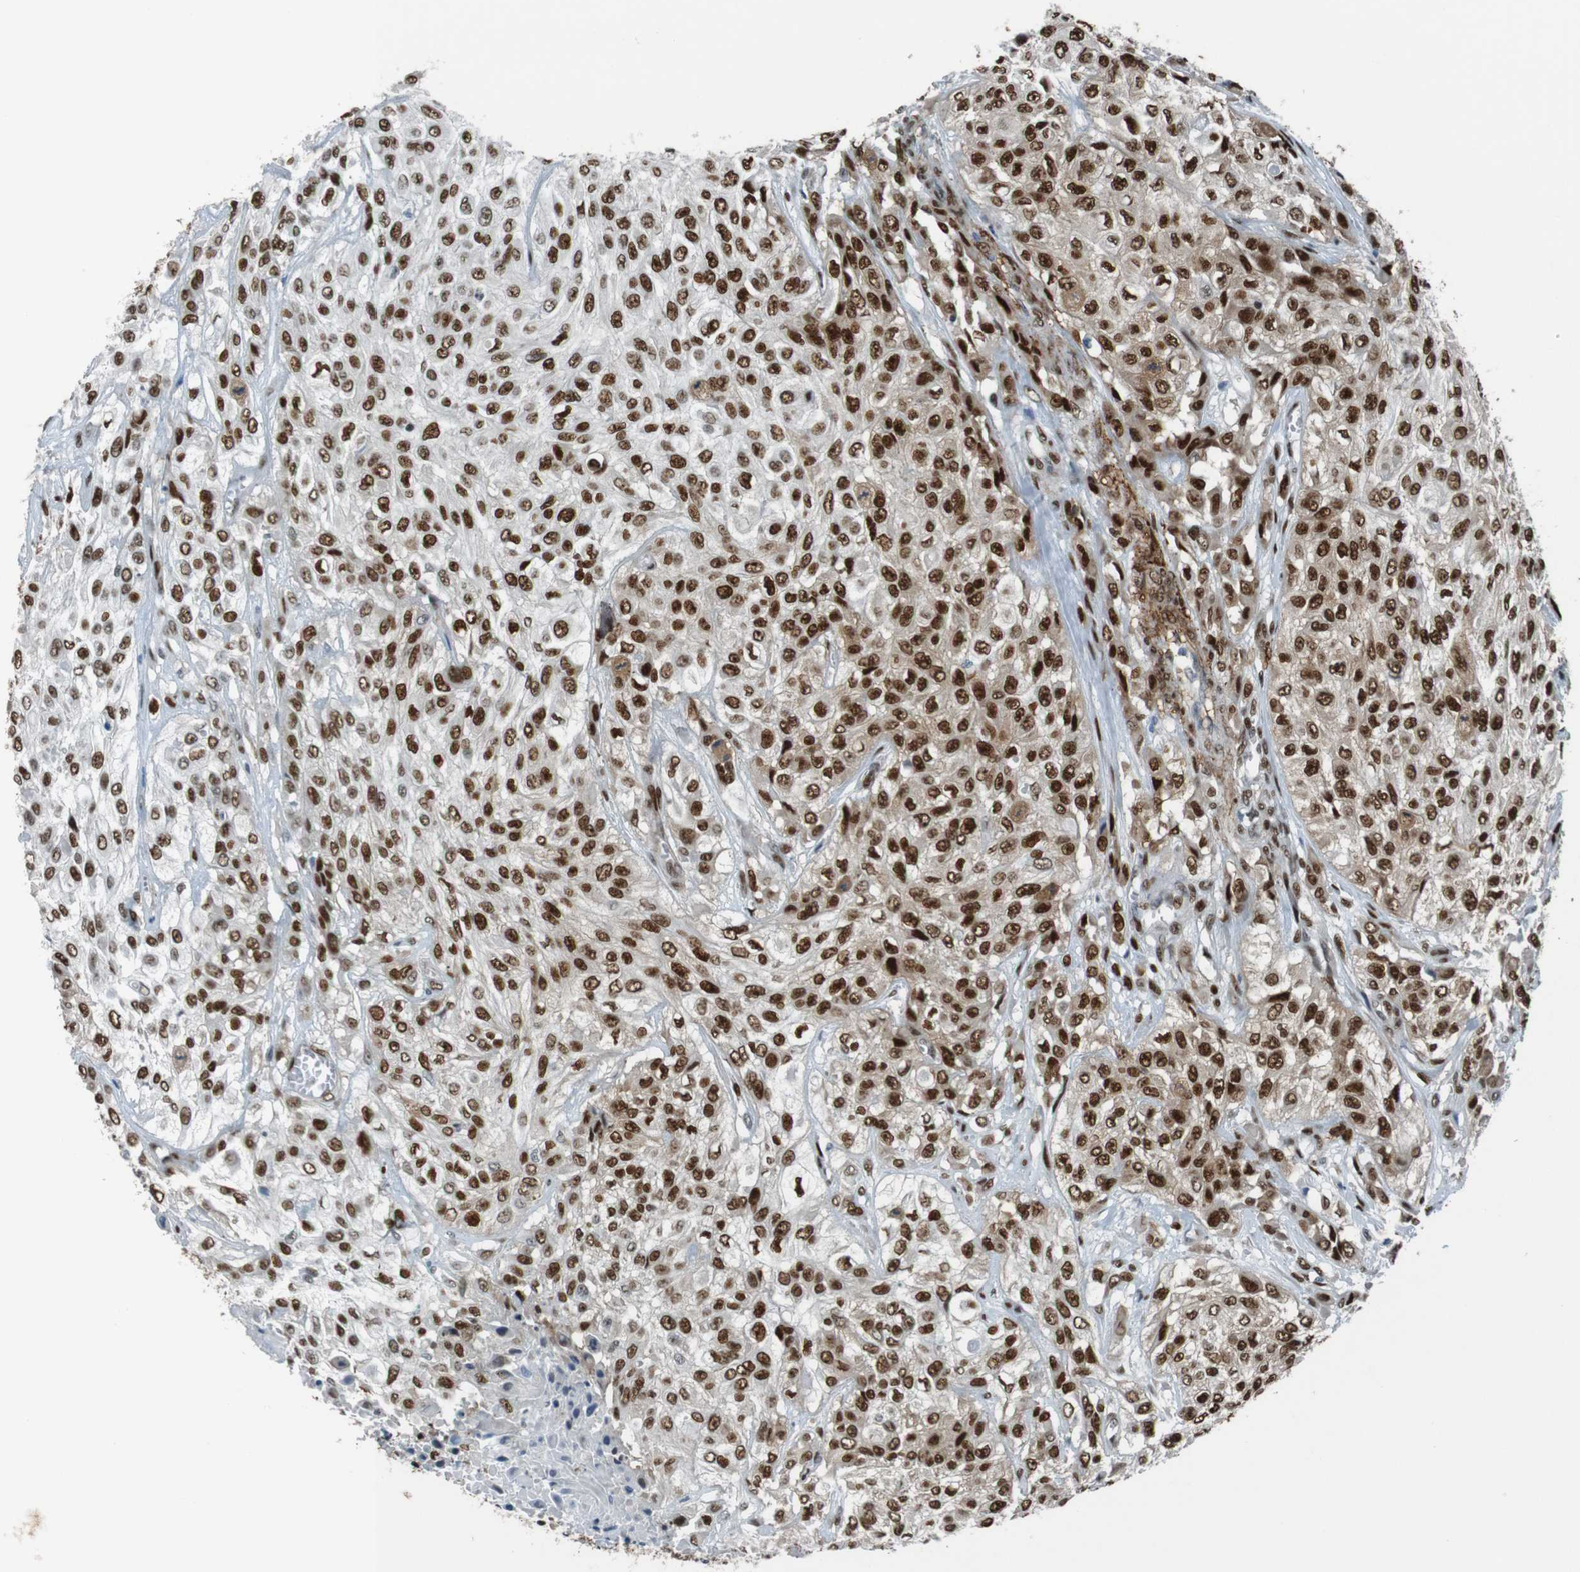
{"staining": {"intensity": "strong", "quantity": ">75%", "location": "cytoplasmic/membranous,nuclear"}, "tissue": "urothelial cancer", "cell_type": "Tumor cells", "image_type": "cancer", "snomed": [{"axis": "morphology", "description": "Urothelial carcinoma, High grade"}, {"axis": "topography", "description": "Urinary bladder"}], "caption": "The image displays a brown stain indicating the presence of a protein in the cytoplasmic/membranous and nuclear of tumor cells in urothelial carcinoma (high-grade). The protein is stained brown, and the nuclei are stained in blue (DAB (3,3'-diaminobenzidine) IHC with brightfield microscopy, high magnification).", "gene": "HEXIM1", "patient": {"sex": "male", "age": 57}}